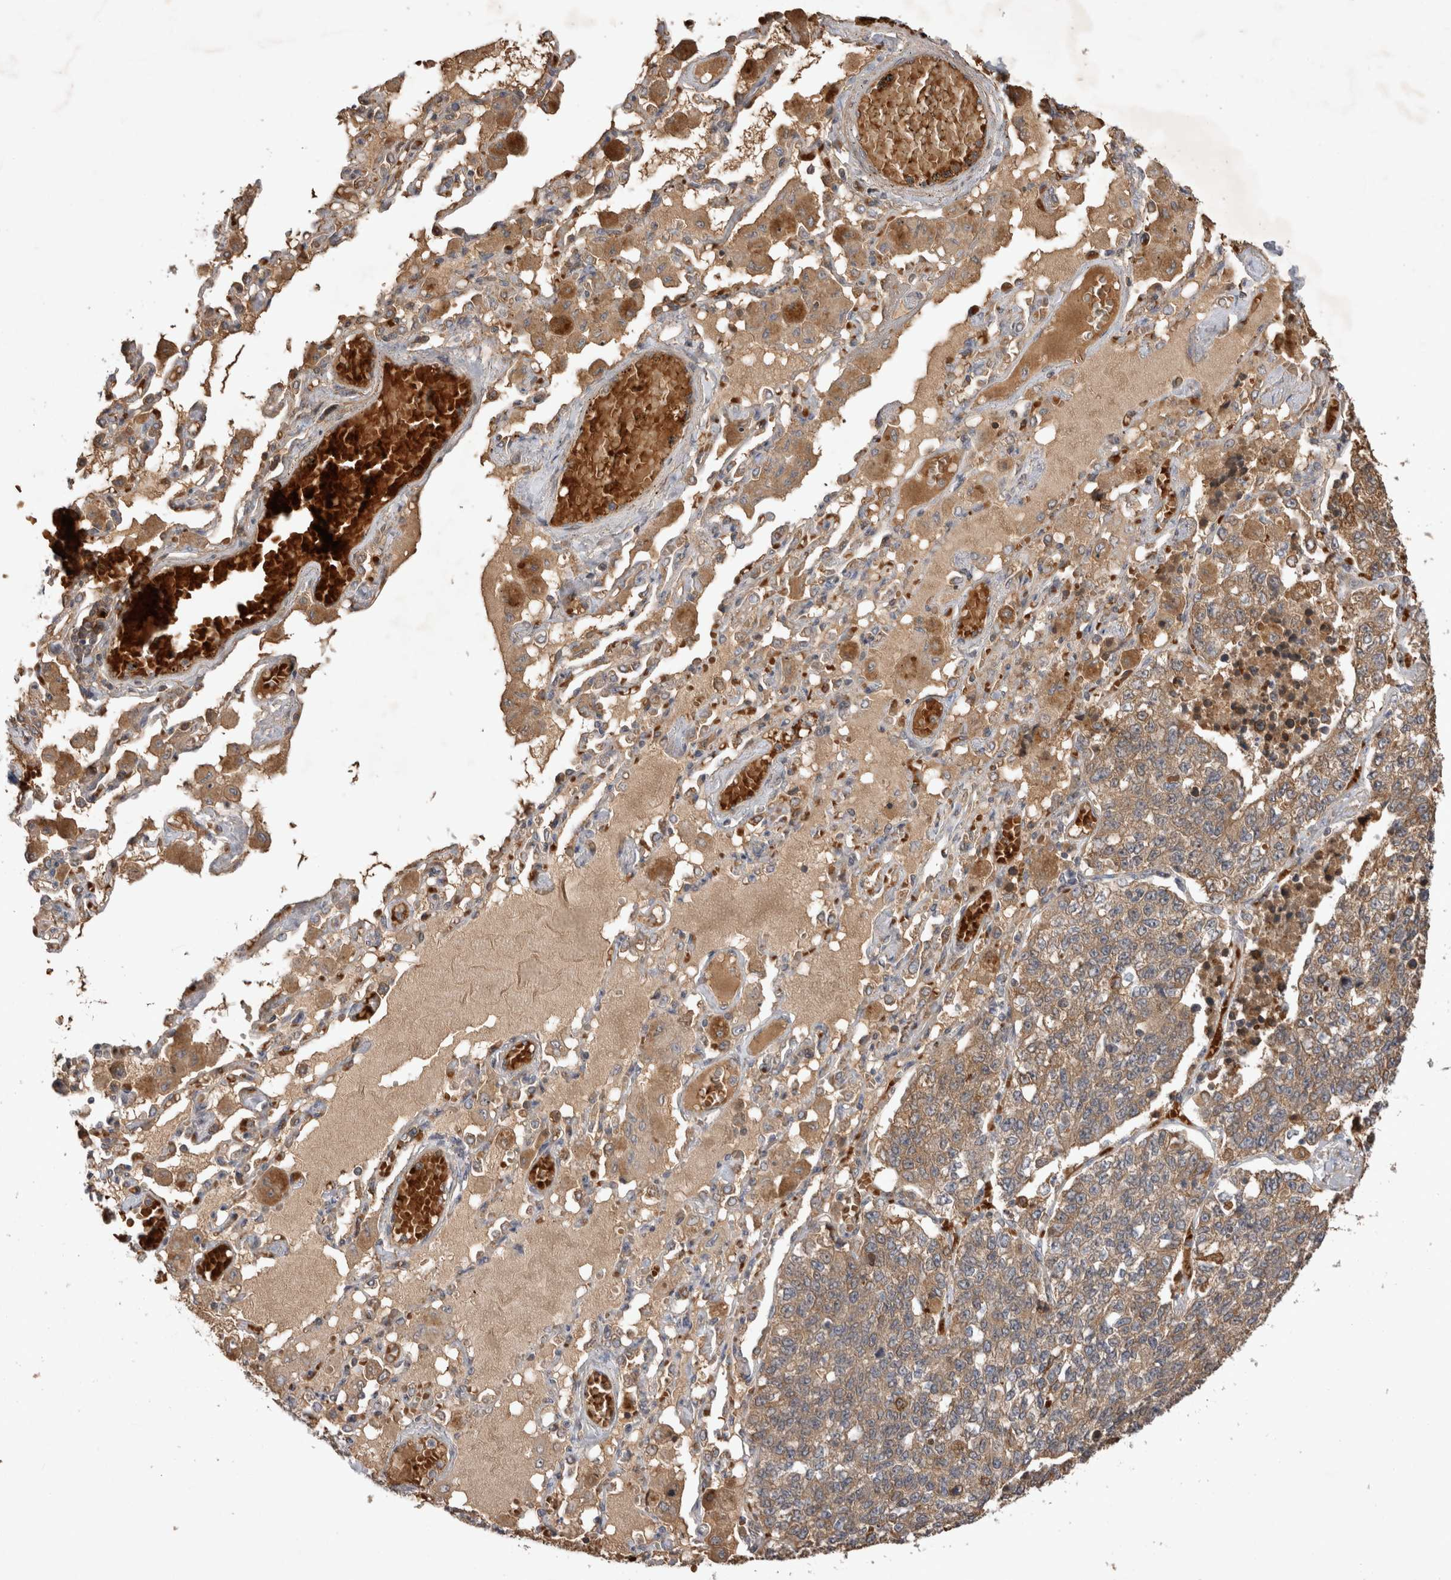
{"staining": {"intensity": "moderate", "quantity": ">75%", "location": "cytoplasmic/membranous"}, "tissue": "lung cancer", "cell_type": "Tumor cells", "image_type": "cancer", "snomed": [{"axis": "morphology", "description": "Adenocarcinoma, NOS"}, {"axis": "topography", "description": "Lung"}], "caption": "The micrograph displays immunohistochemical staining of lung cancer (adenocarcinoma). There is moderate cytoplasmic/membranous staining is appreciated in about >75% of tumor cells.", "gene": "FAM221A", "patient": {"sex": "male", "age": 49}}